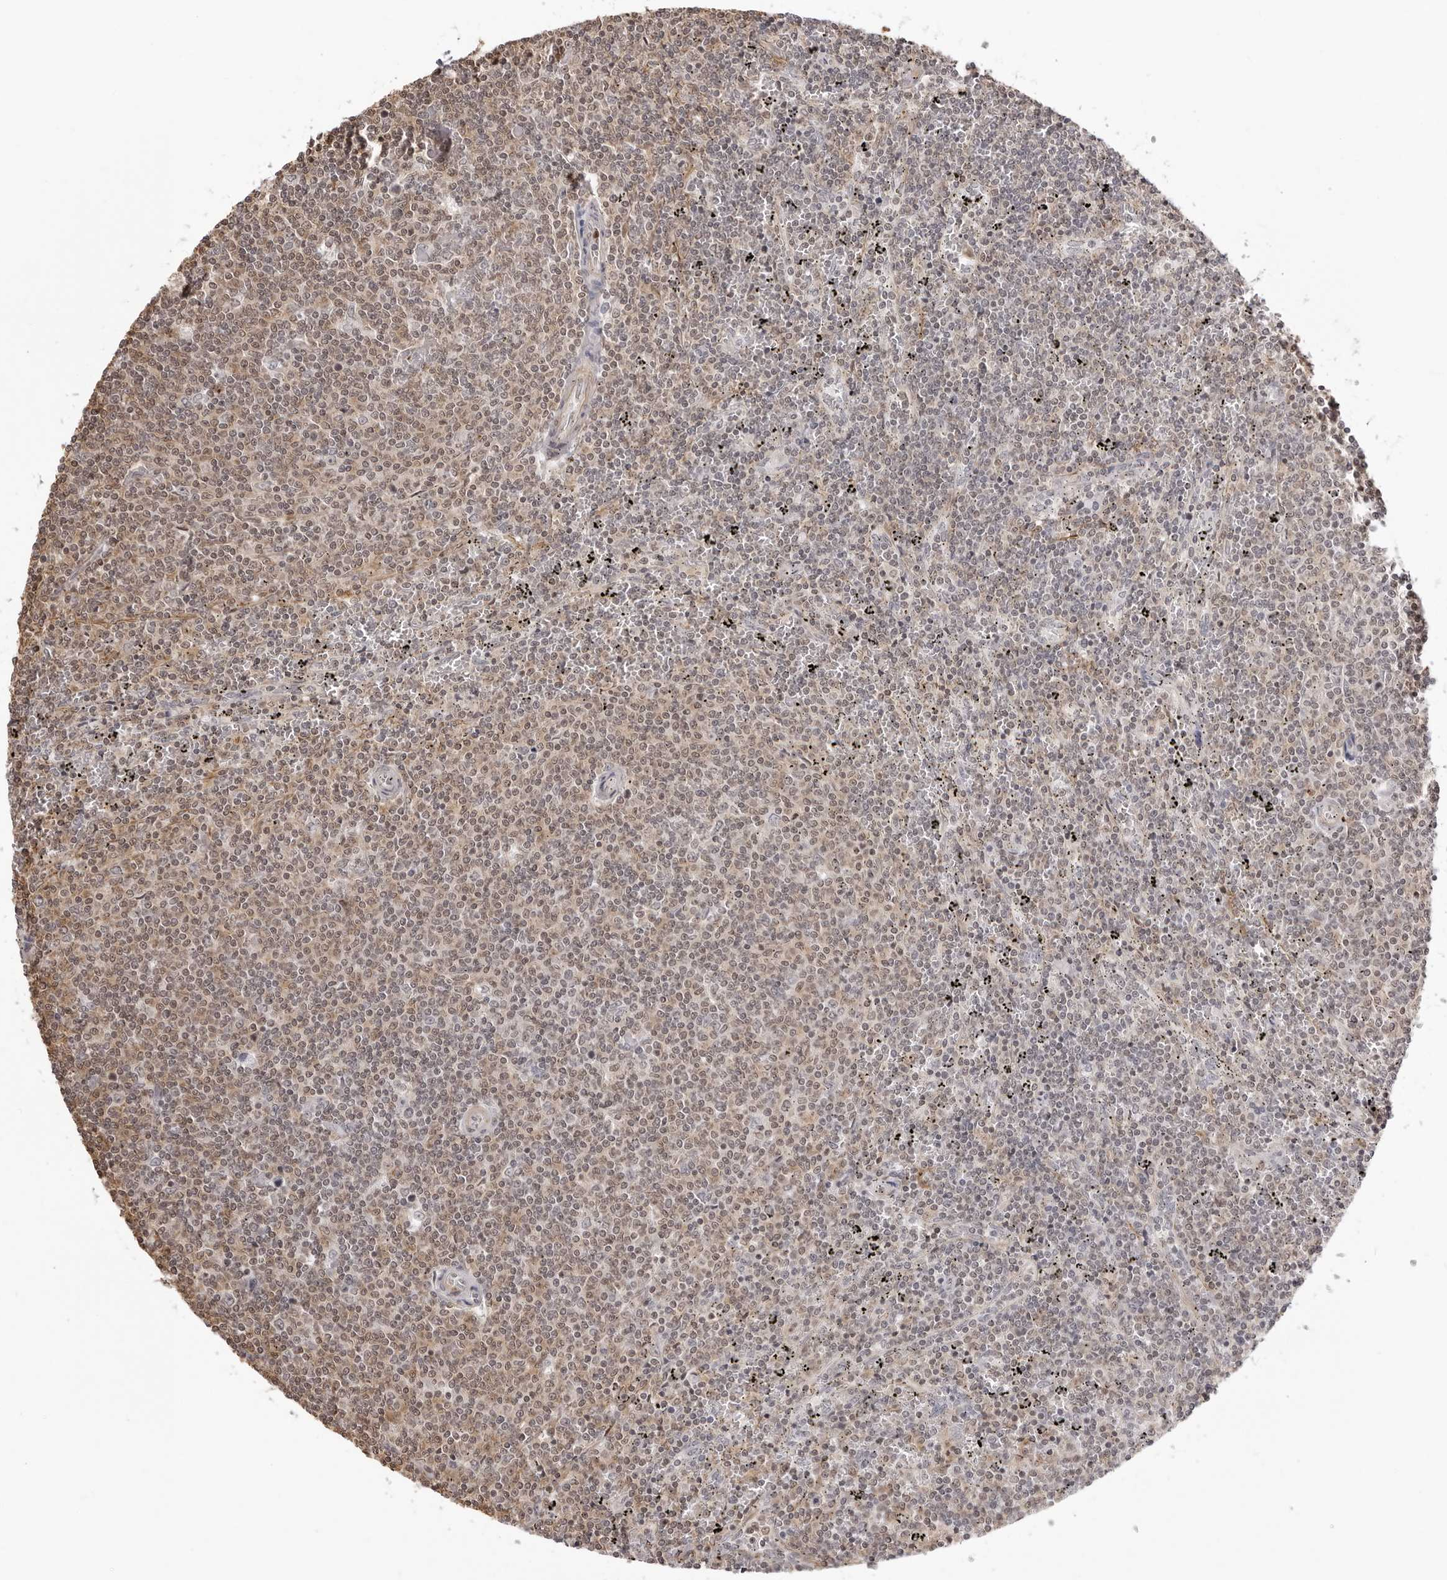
{"staining": {"intensity": "weak", "quantity": "<25%", "location": "cytoplasmic/membranous"}, "tissue": "lymphoma", "cell_type": "Tumor cells", "image_type": "cancer", "snomed": [{"axis": "morphology", "description": "Malignant lymphoma, non-Hodgkin's type, Low grade"}, {"axis": "topography", "description": "Spleen"}], "caption": "Immunohistochemistry image of neoplastic tissue: lymphoma stained with DAB (3,3'-diaminobenzidine) demonstrates no significant protein expression in tumor cells.", "gene": "UNK", "patient": {"sex": "female", "age": 50}}